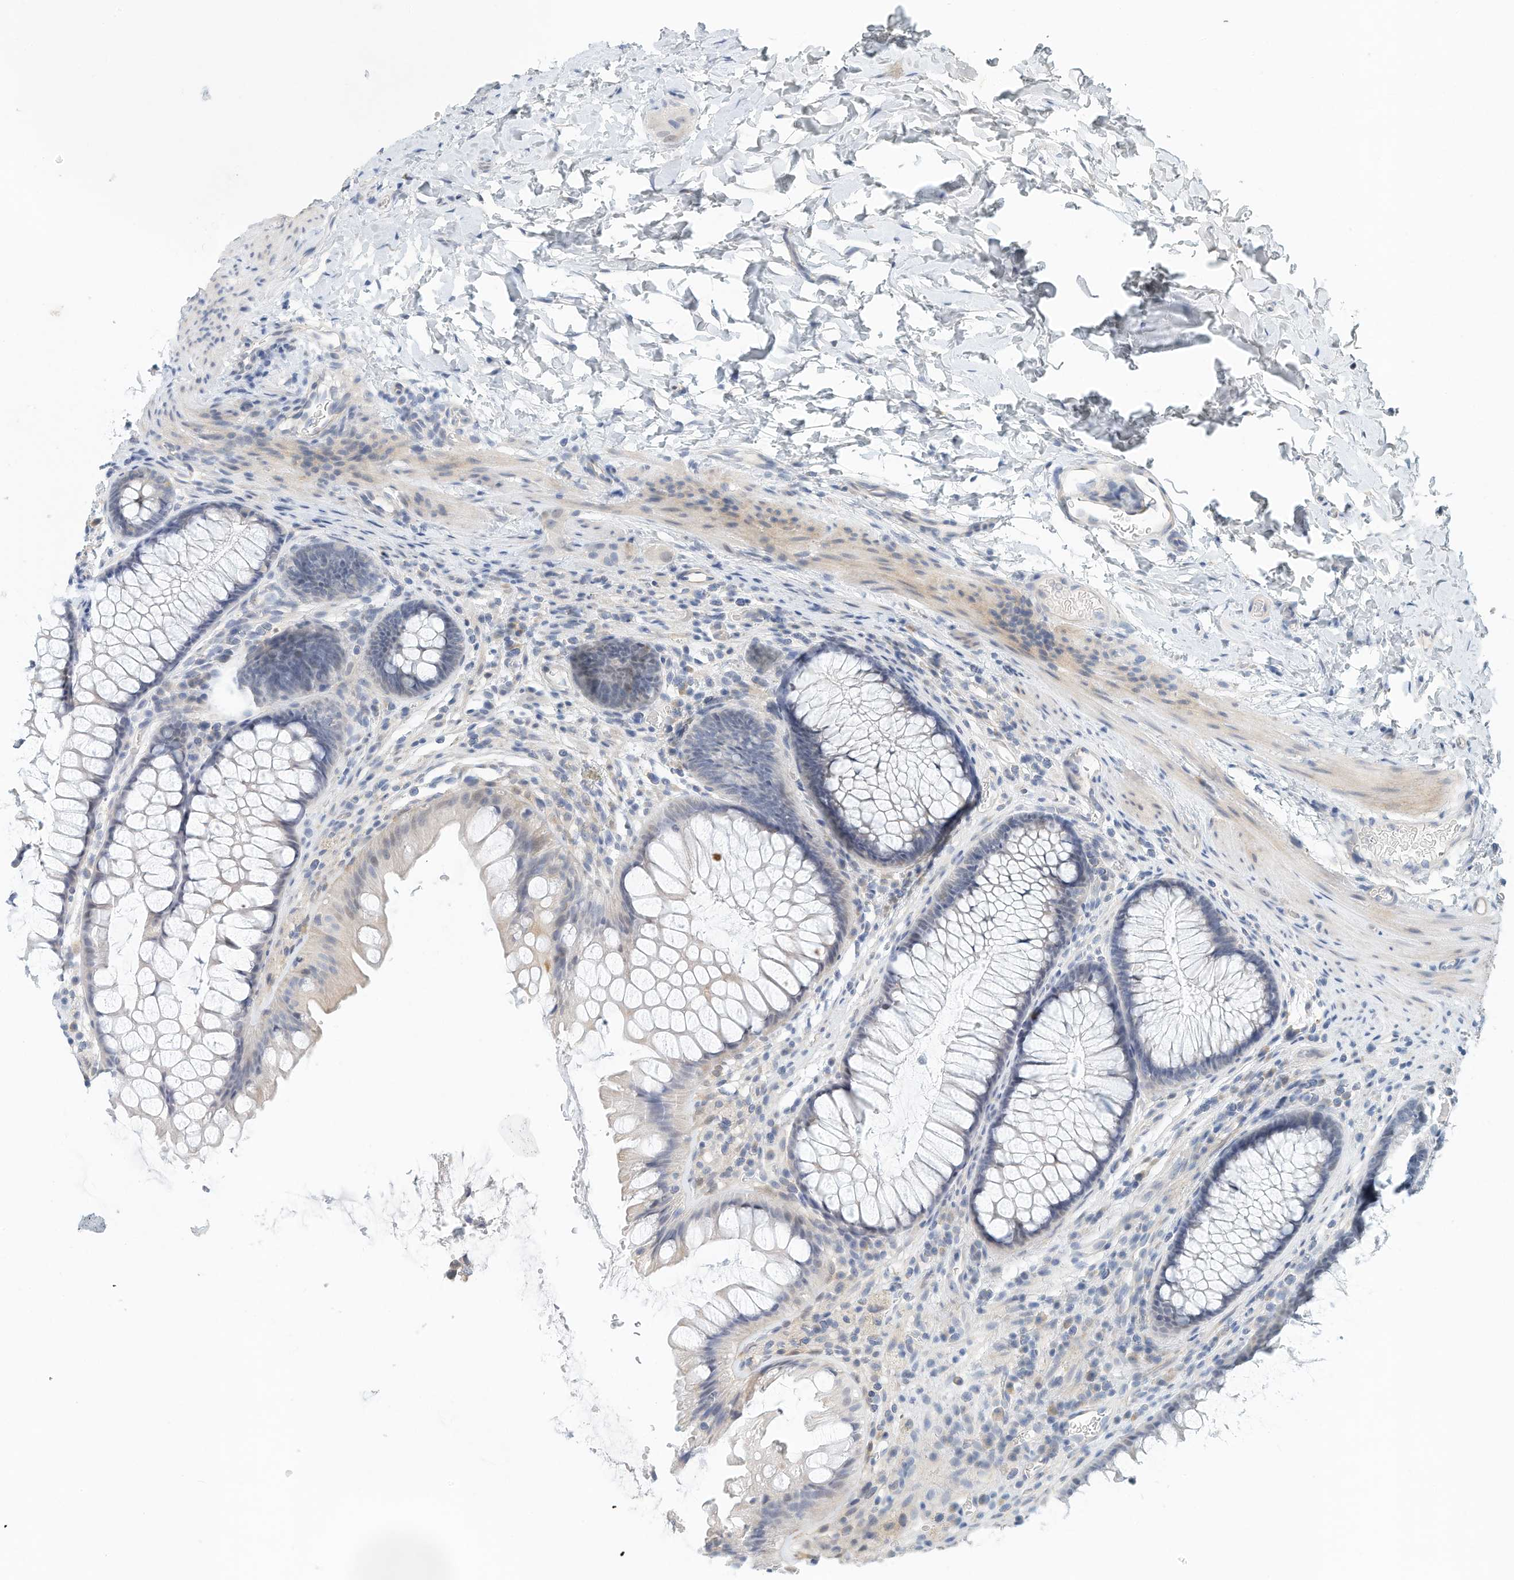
{"staining": {"intensity": "negative", "quantity": "none", "location": "none"}, "tissue": "colon", "cell_type": "Endothelial cells", "image_type": "normal", "snomed": [{"axis": "morphology", "description": "Normal tissue, NOS"}, {"axis": "topography", "description": "Colon"}], "caption": "Endothelial cells show no significant protein staining in benign colon. (Brightfield microscopy of DAB (3,3'-diaminobenzidine) IHC at high magnification).", "gene": "ARHGAP28", "patient": {"sex": "female", "age": 62}}